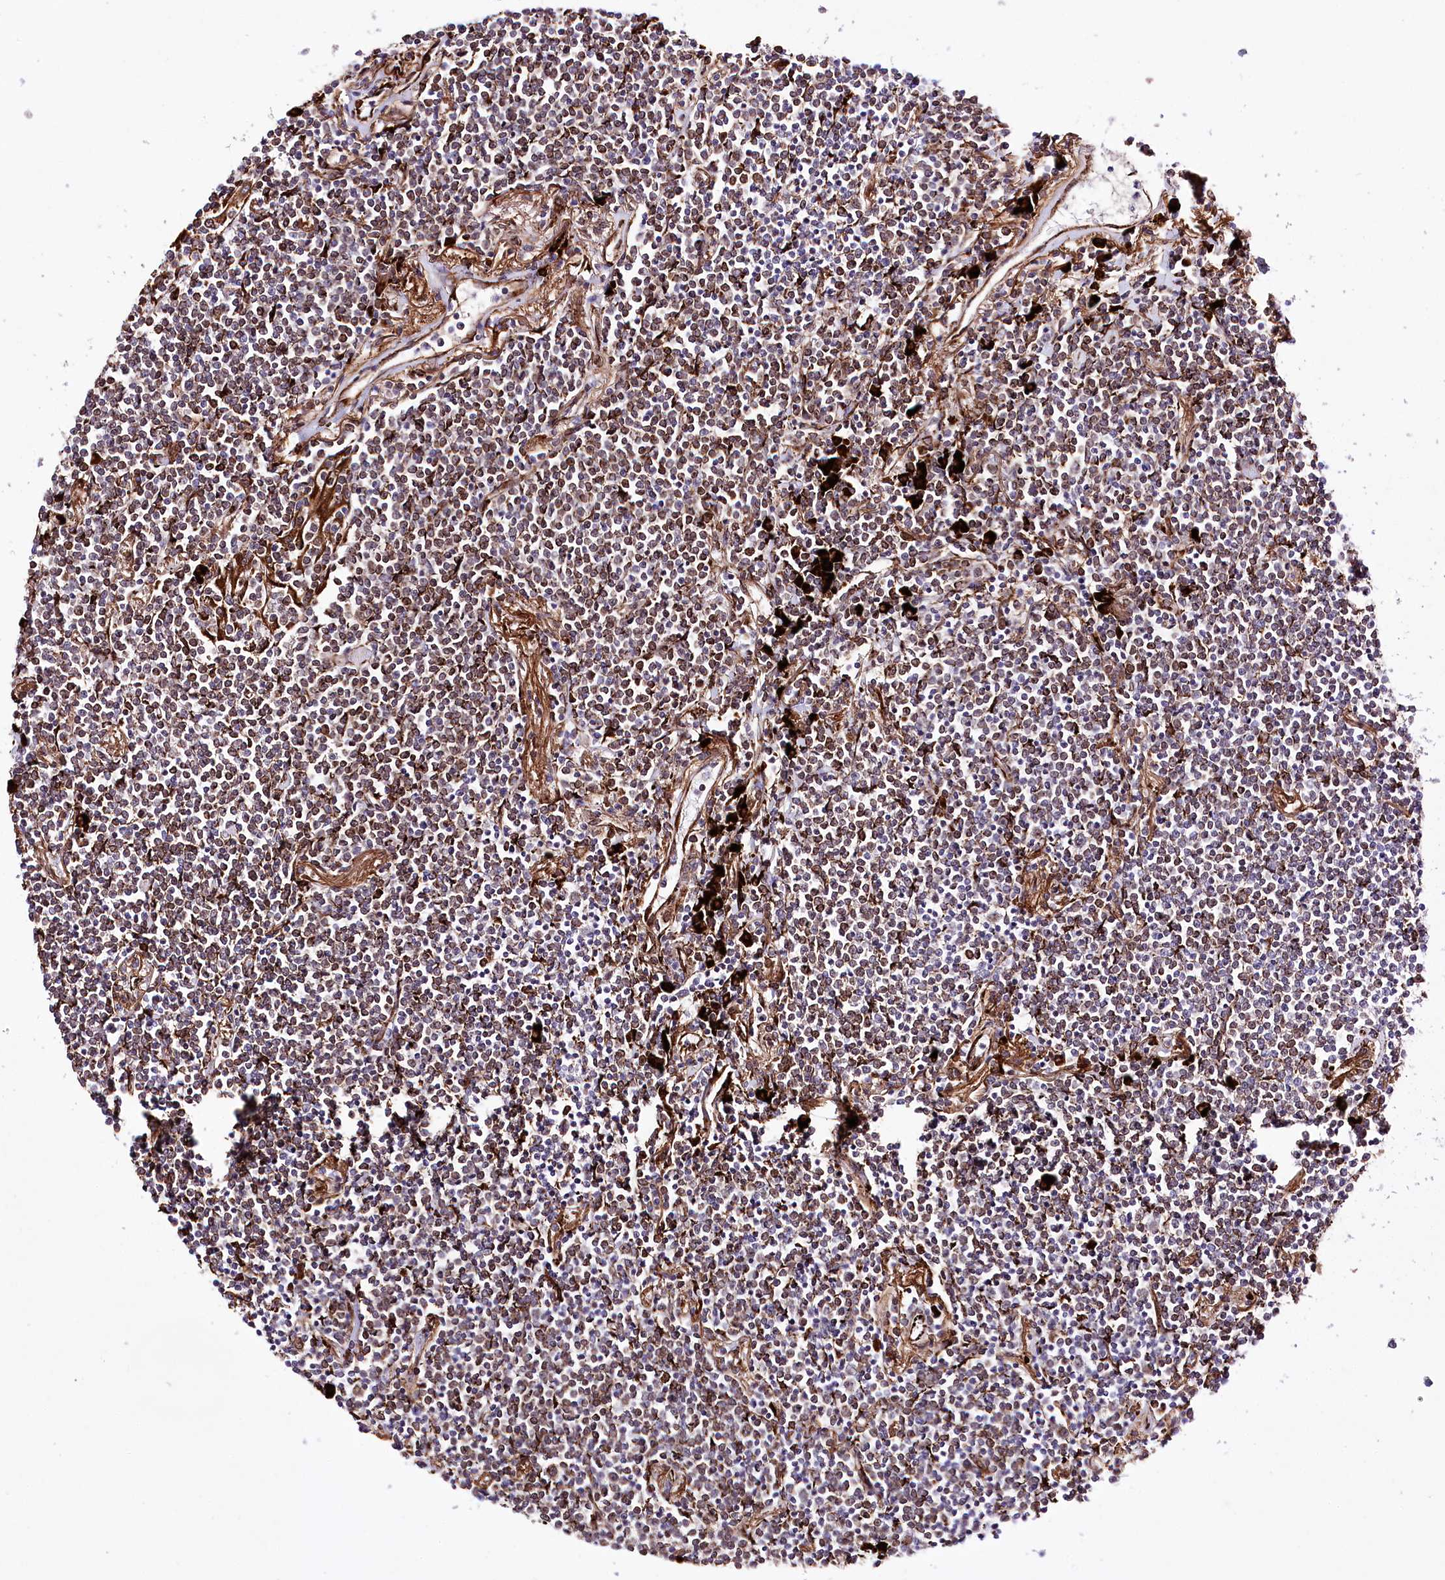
{"staining": {"intensity": "moderate", "quantity": ">75%", "location": "cytoplasmic/membranous"}, "tissue": "lymphoma", "cell_type": "Tumor cells", "image_type": "cancer", "snomed": [{"axis": "morphology", "description": "Malignant lymphoma, non-Hodgkin's type, Low grade"}, {"axis": "topography", "description": "Lung"}], "caption": "Immunohistochemistry image of neoplastic tissue: lymphoma stained using immunohistochemistry (IHC) demonstrates medium levels of moderate protein expression localized specifically in the cytoplasmic/membranous of tumor cells, appearing as a cytoplasmic/membranous brown color.", "gene": "WWC1", "patient": {"sex": "female", "age": 71}}